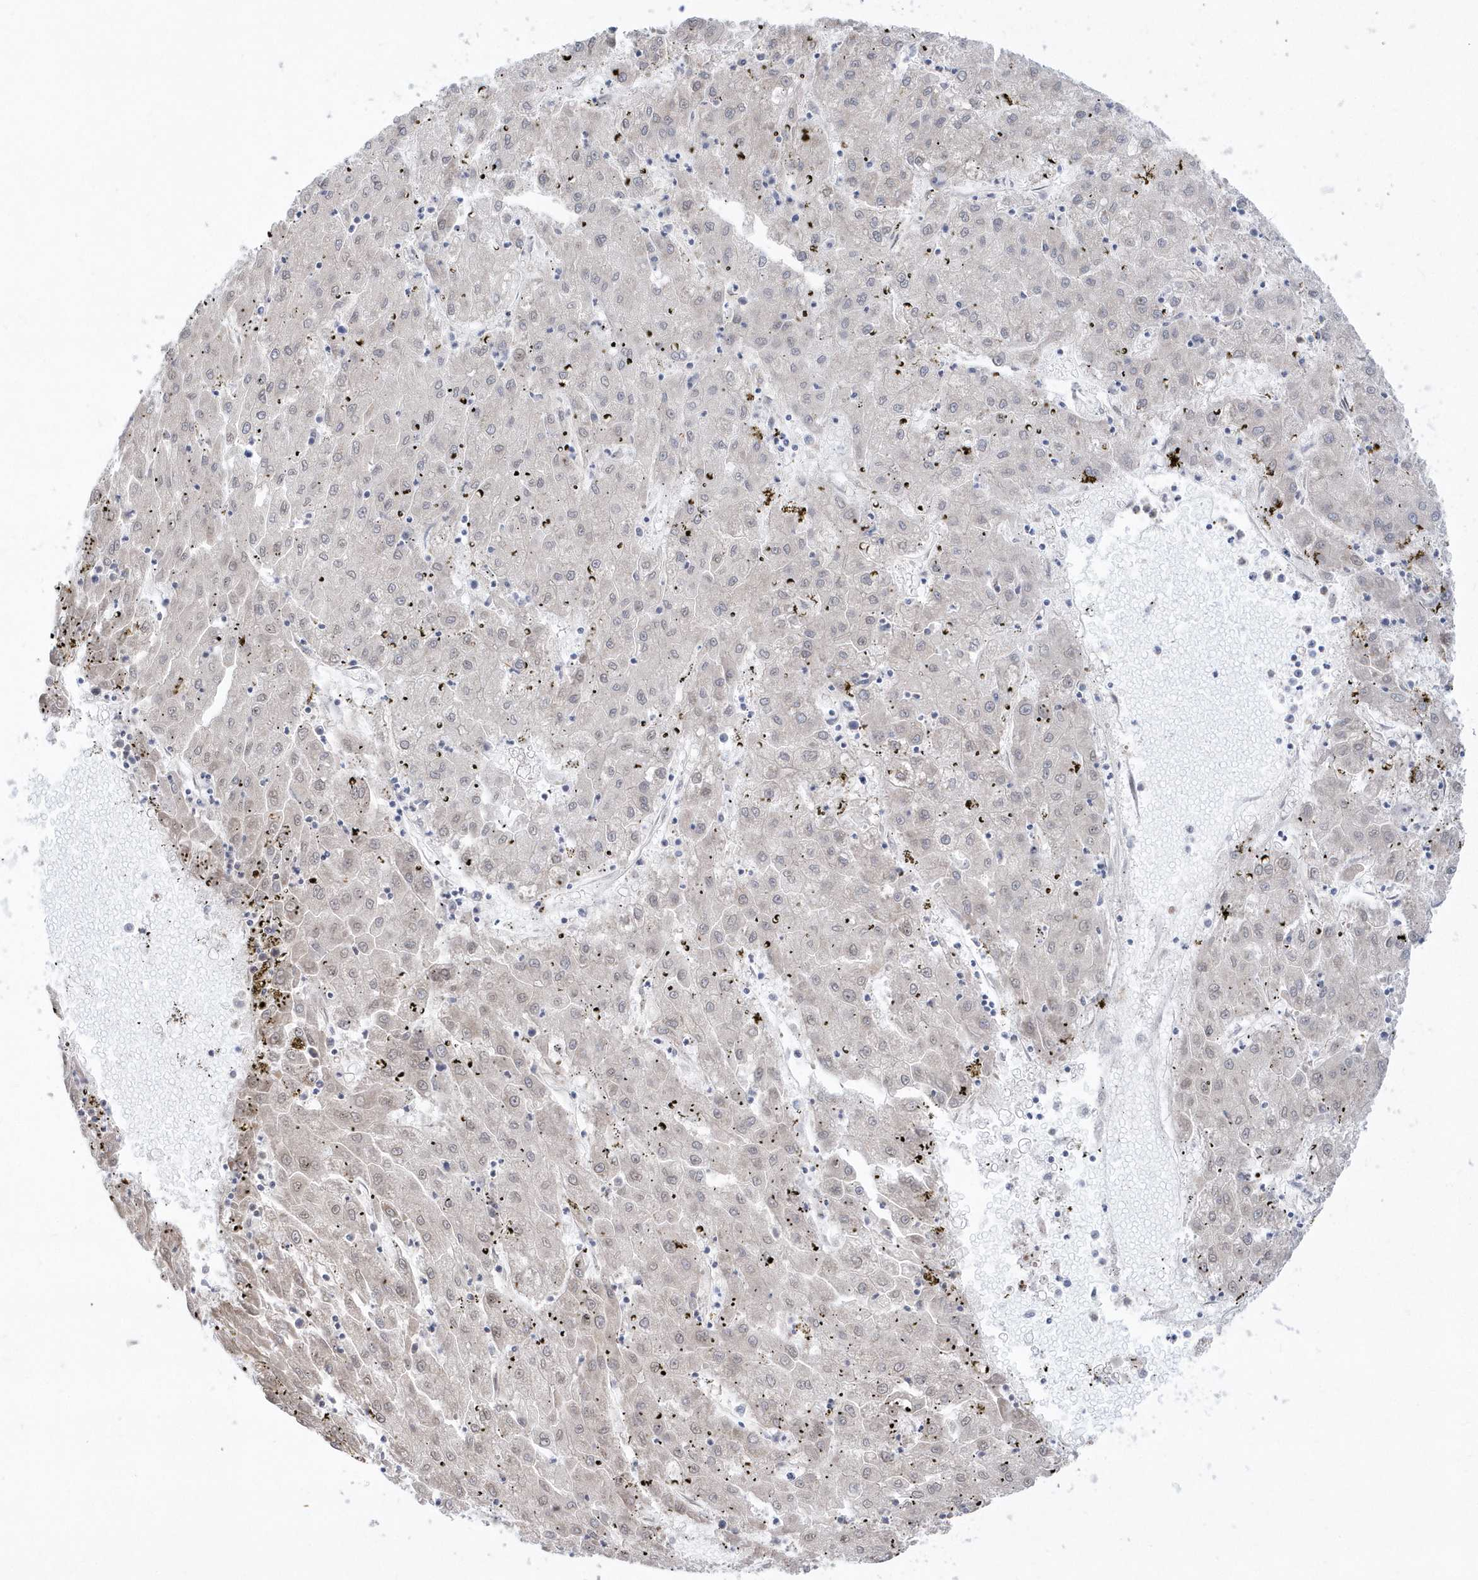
{"staining": {"intensity": "weak", "quantity": "<25%", "location": "nuclear"}, "tissue": "liver cancer", "cell_type": "Tumor cells", "image_type": "cancer", "snomed": [{"axis": "morphology", "description": "Carcinoma, Hepatocellular, NOS"}, {"axis": "topography", "description": "Liver"}], "caption": "Liver cancer stained for a protein using immunohistochemistry (IHC) shows no positivity tumor cells.", "gene": "DHX57", "patient": {"sex": "male", "age": 72}}